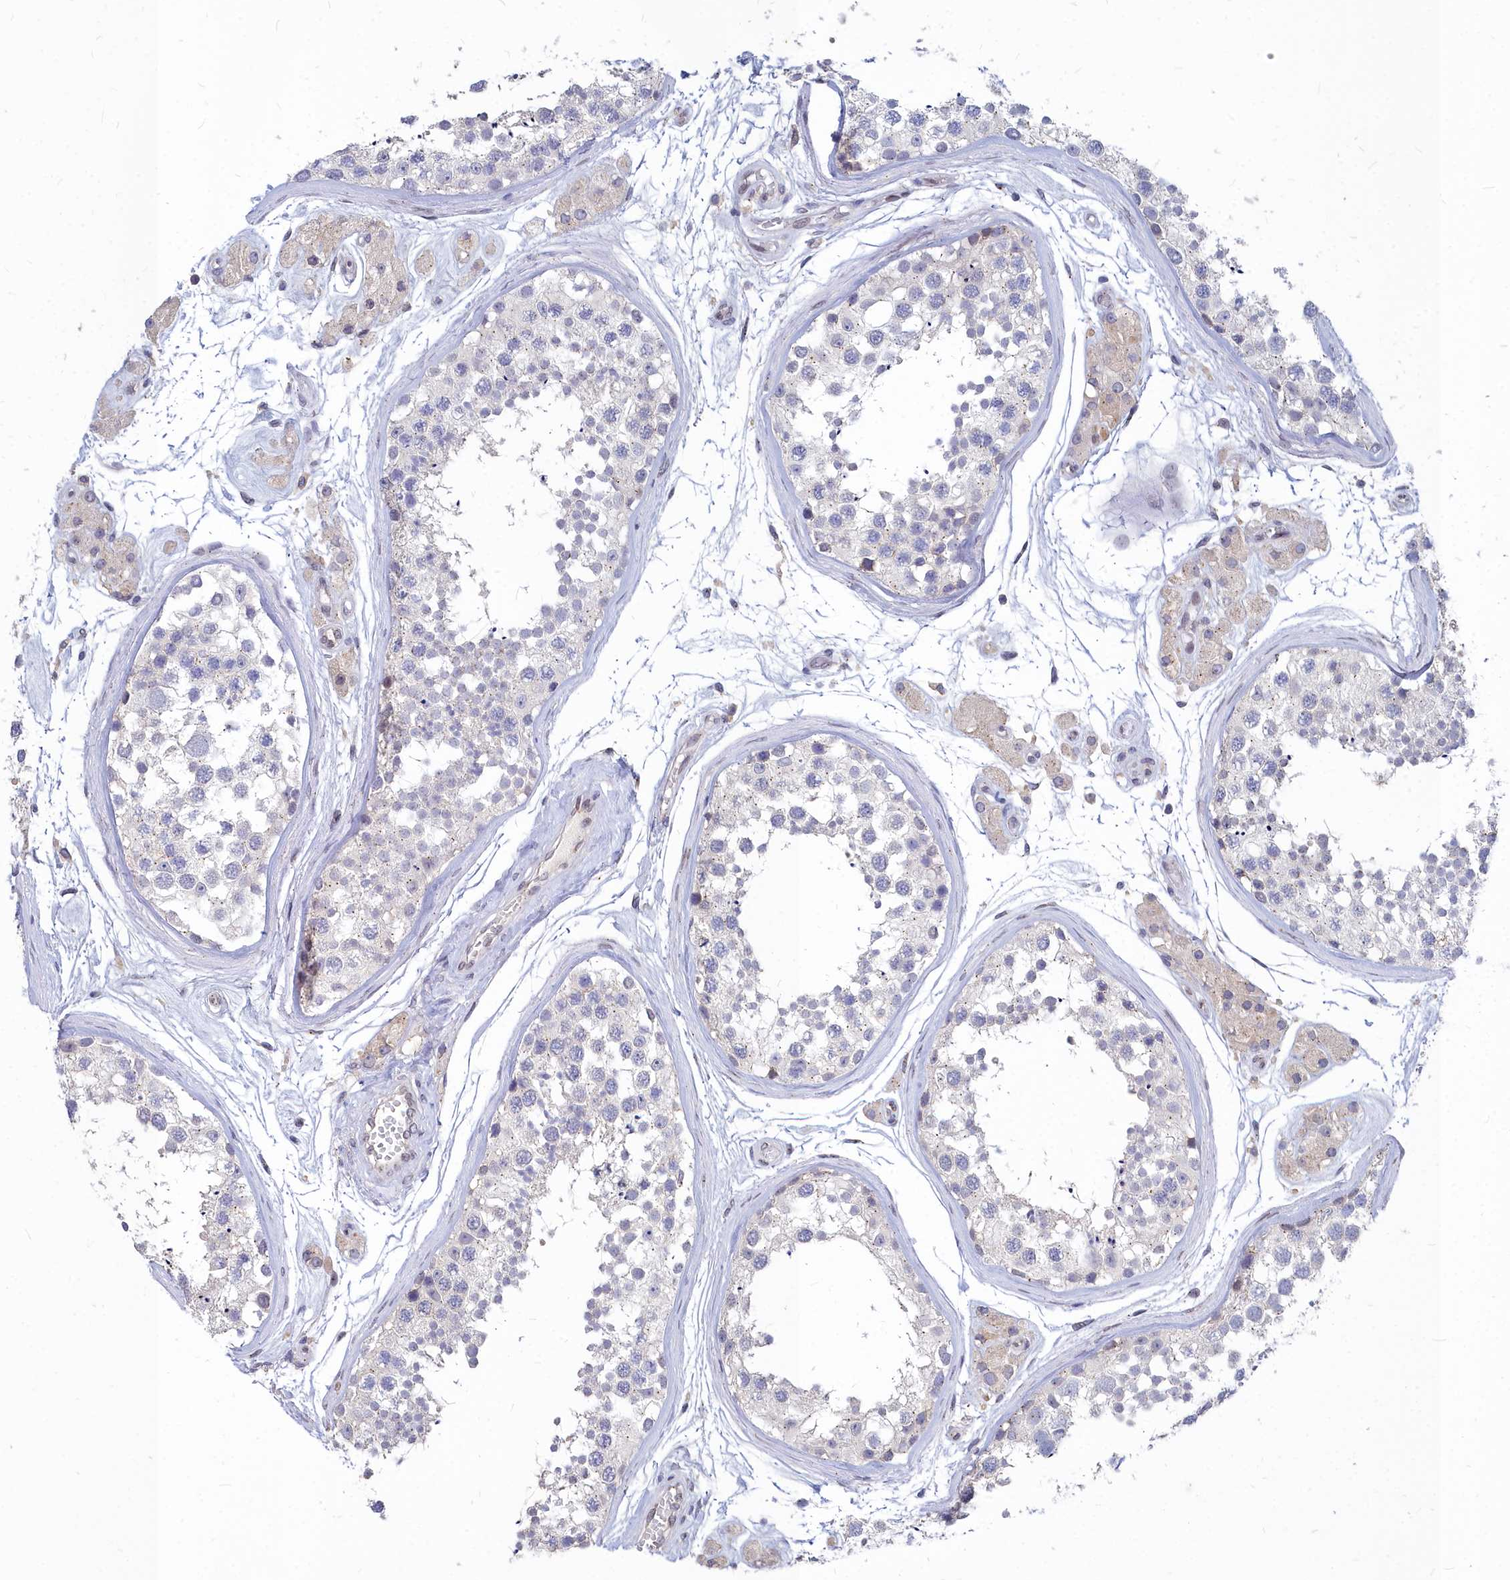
{"staining": {"intensity": "weak", "quantity": "<25%", "location": "cytoplasmic/membranous"}, "tissue": "testis", "cell_type": "Cells in seminiferous ducts", "image_type": "normal", "snomed": [{"axis": "morphology", "description": "Normal tissue, NOS"}, {"axis": "topography", "description": "Testis"}], "caption": "Cells in seminiferous ducts show no significant positivity in benign testis. (DAB IHC visualized using brightfield microscopy, high magnification).", "gene": "NOXA1", "patient": {"sex": "male", "age": 56}}